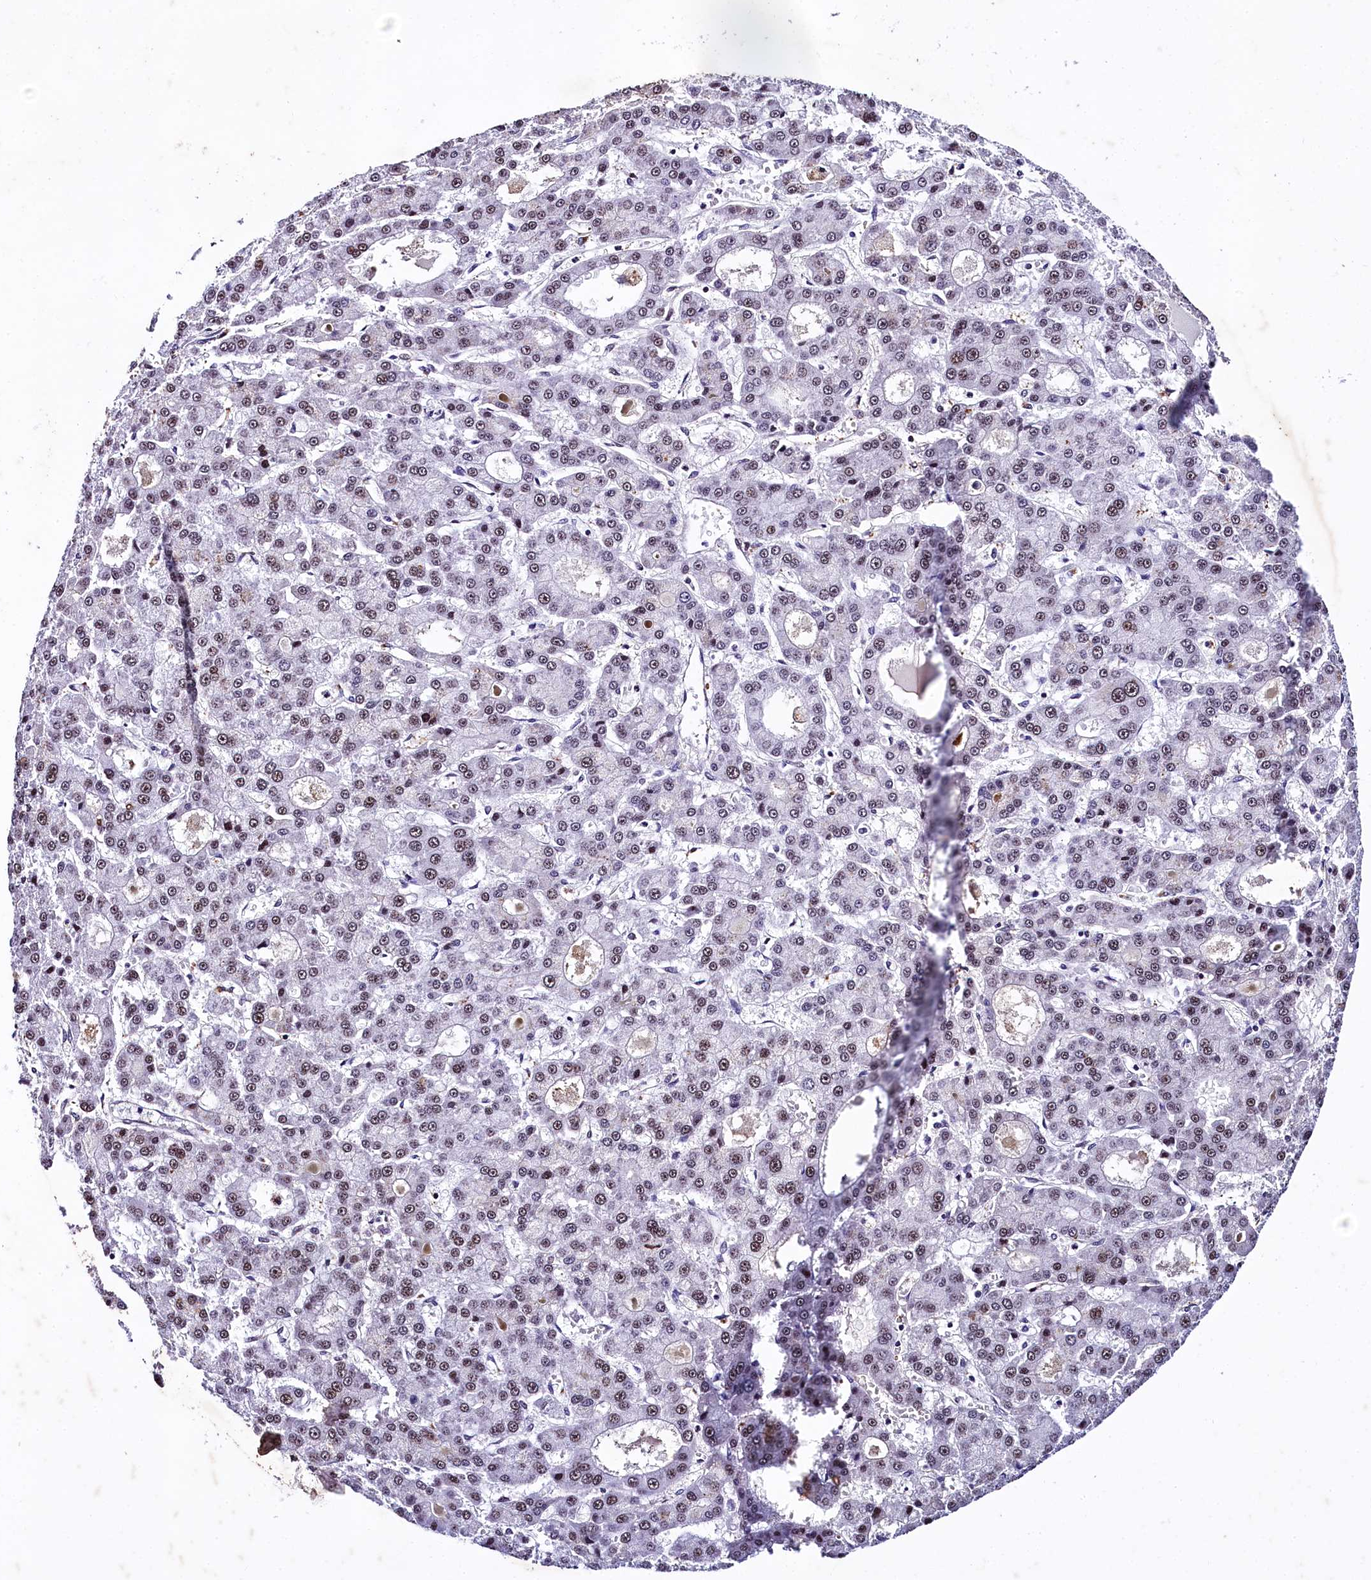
{"staining": {"intensity": "moderate", "quantity": "25%-75%", "location": "nuclear"}, "tissue": "liver cancer", "cell_type": "Tumor cells", "image_type": "cancer", "snomed": [{"axis": "morphology", "description": "Carcinoma, Hepatocellular, NOS"}, {"axis": "topography", "description": "Liver"}], "caption": "Immunohistochemistry (IHC) of human liver hepatocellular carcinoma displays medium levels of moderate nuclear expression in approximately 25%-75% of tumor cells.", "gene": "SAMD10", "patient": {"sex": "male", "age": 70}}